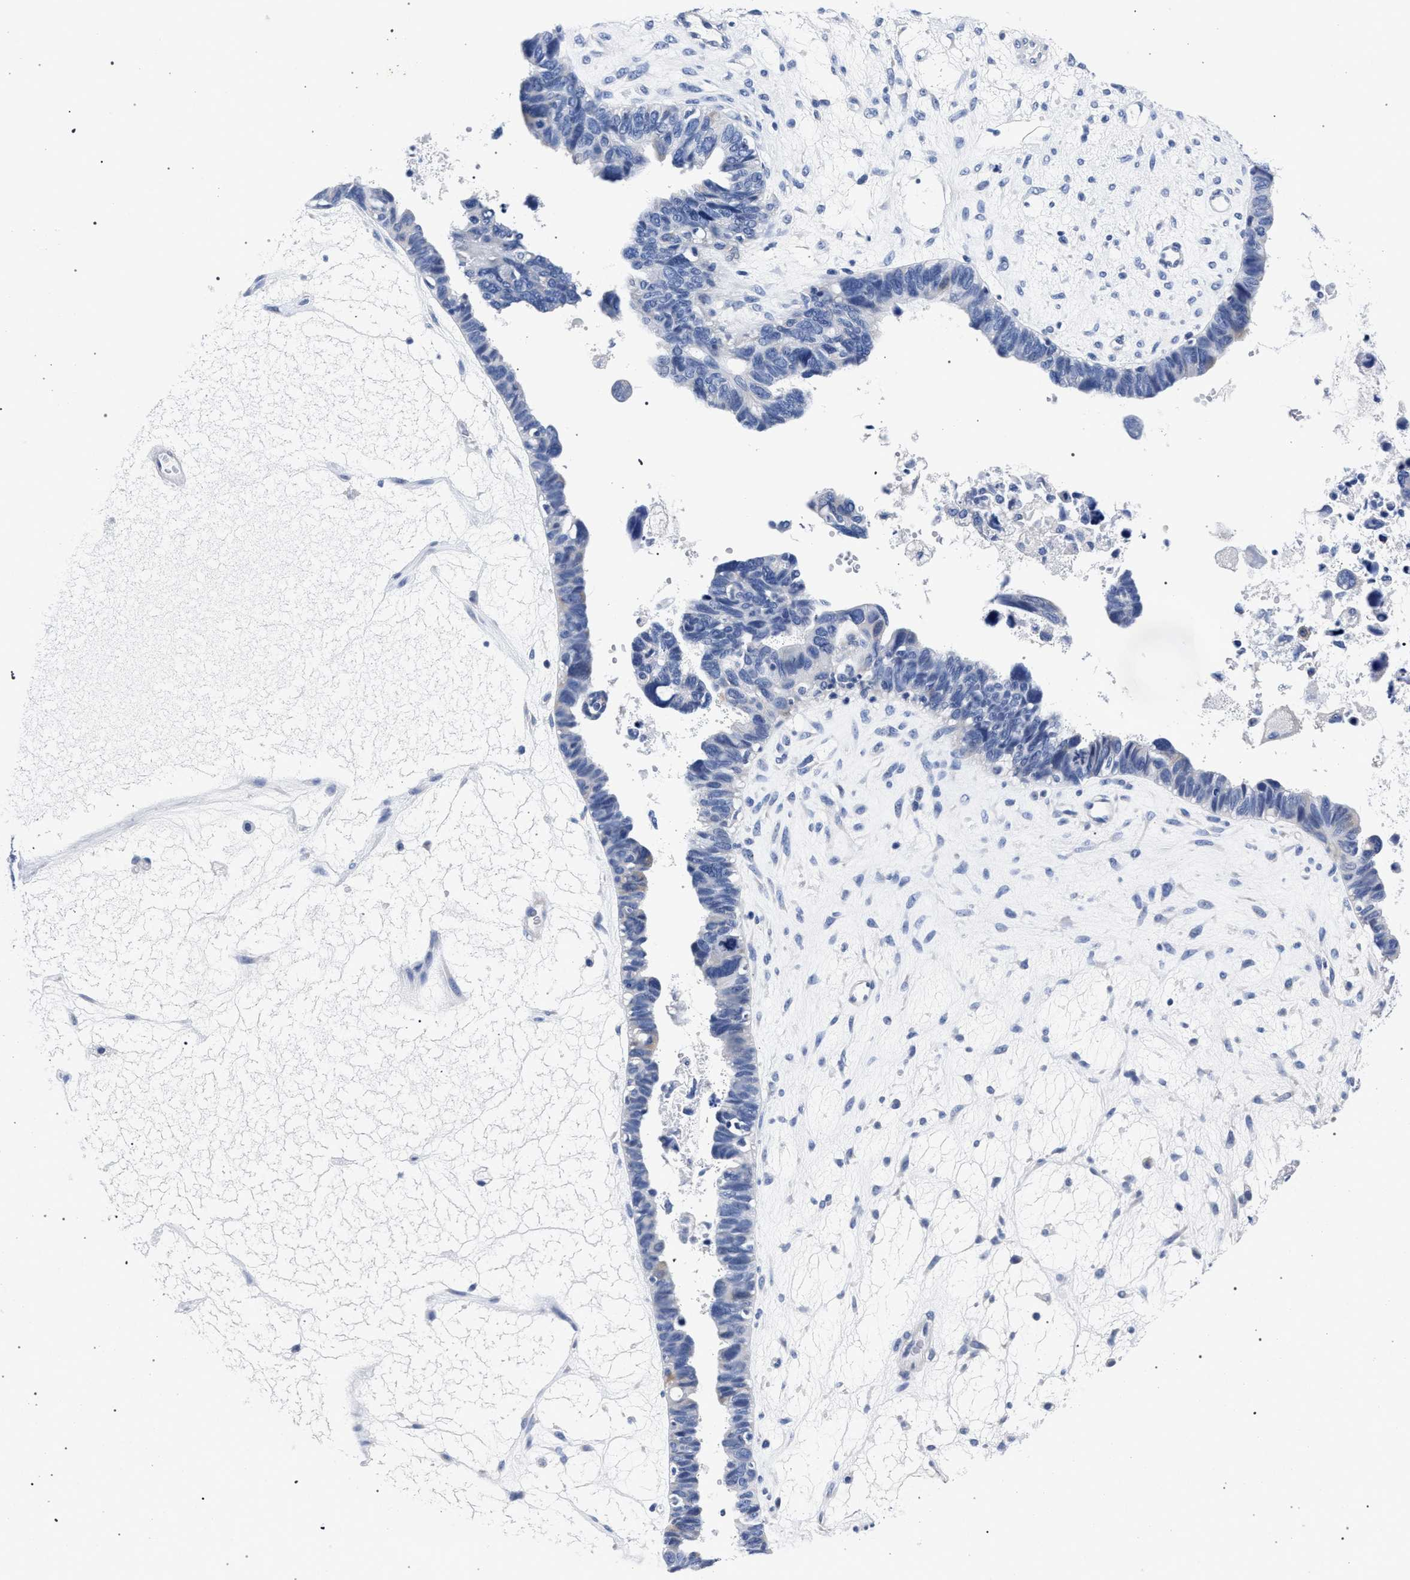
{"staining": {"intensity": "negative", "quantity": "none", "location": "none"}, "tissue": "ovarian cancer", "cell_type": "Tumor cells", "image_type": "cancer", "snomed": [{"axis": "morphology", "description": "Cystadenocarcinoma, serous, NOS"}, {"axis": "topography", "description": "Ovary"}], "caption": "An immunohistochemistry (IHC) photomicrograph of ovarian cancer is shown. There is no staining in tumor cells of ovarian cancer.", "gene": "AKAP4", "patient": {"sex": "female", "age": 79}}